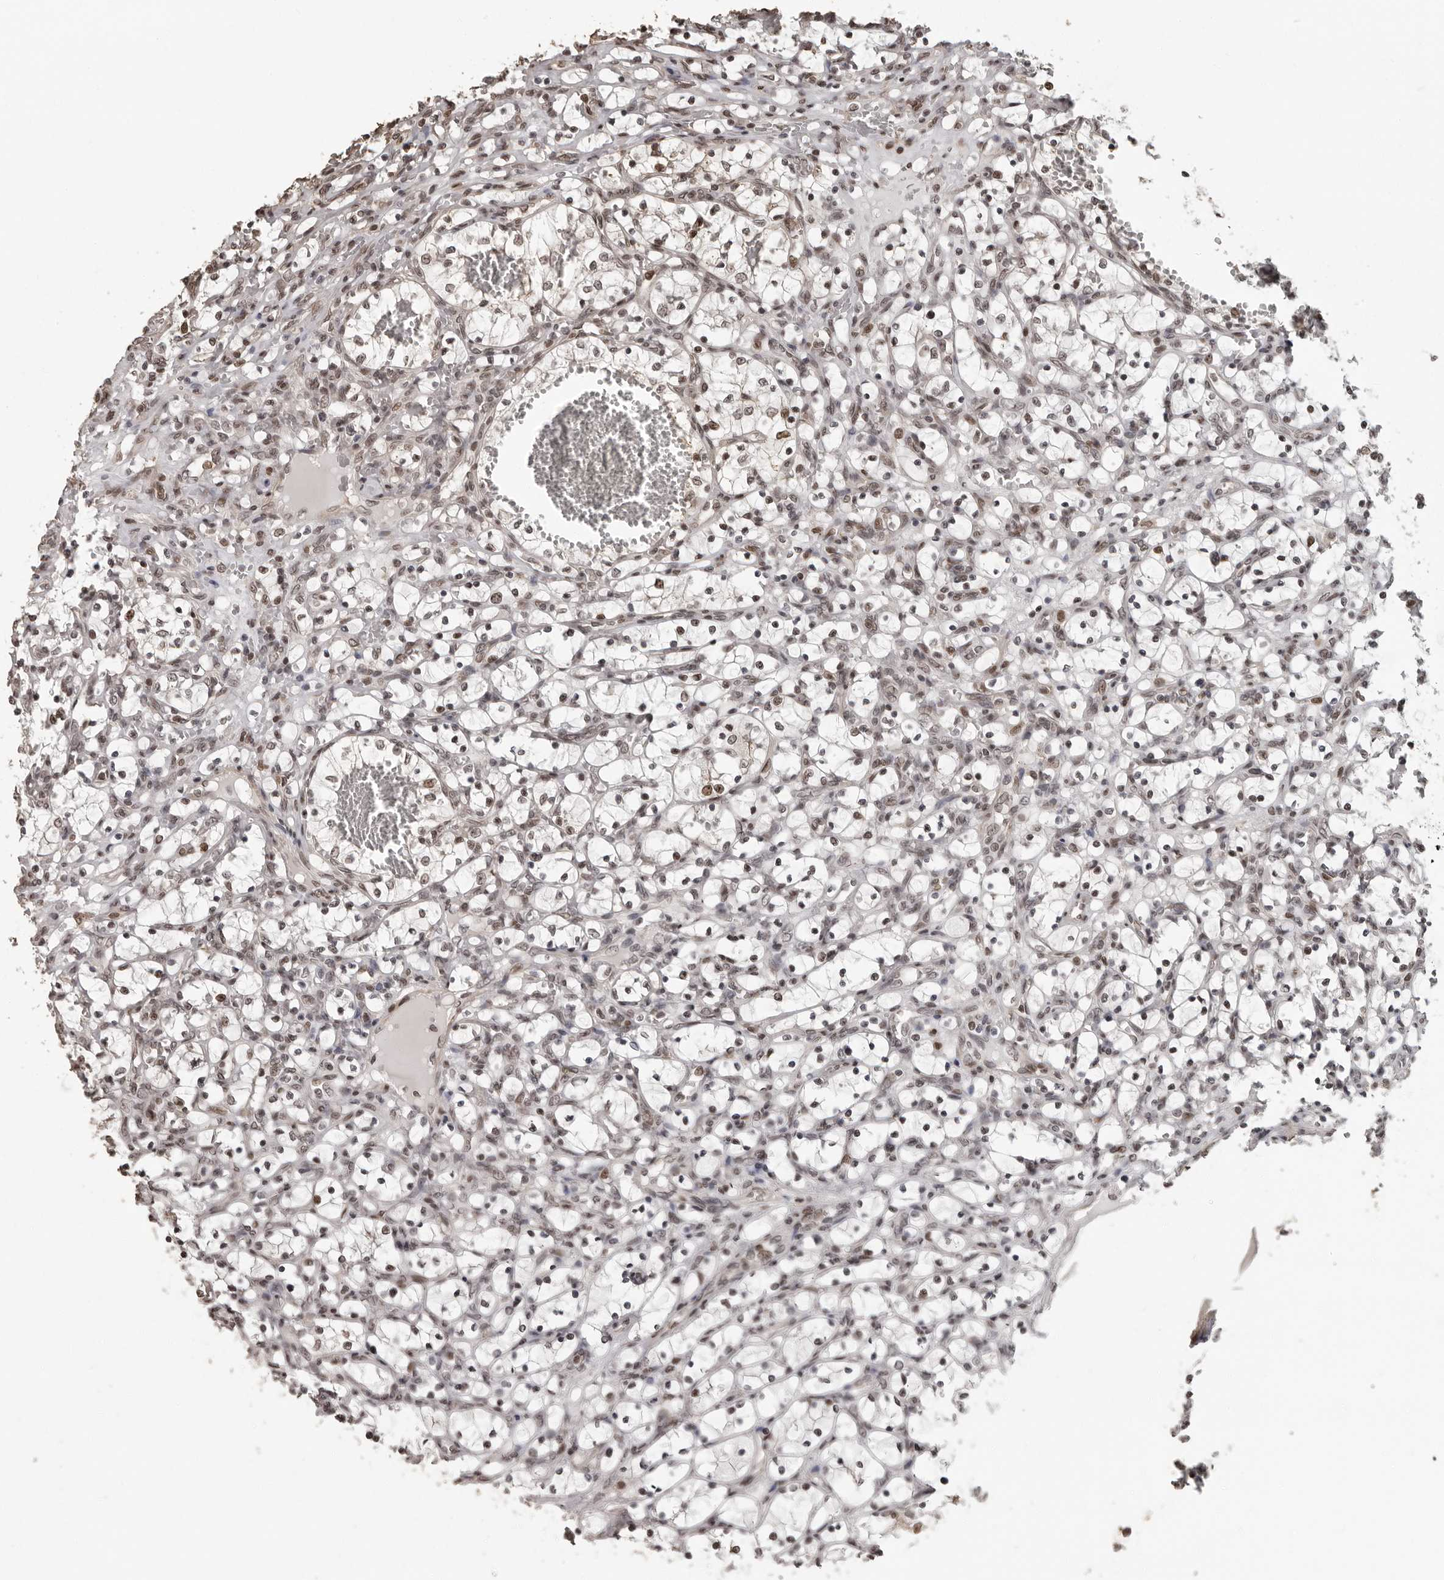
{"staining": {"intensity": "weak", "quantity": "25%-75%", "location": "nuclear"}, "tissue": "renal cancer", "cell_type": "Tumor cells", "image_type": "cancer", "snomed": [{"axis": "morphology", "description": "Adenocarcinoma, NOS"}, {"axis": "topography", "description": "Kidney"}], "caption": "Immunohistochemical staining of renal adenocarcinoma shows weak nuclear protein staining in approximately 25%-75% of tumor cells. (Stains: DAB in brown, nuclei in blue, Microscopy: brightfield microscopy at high magnification).", "gene": "ORC1", "patient": {"sex": "female", "age": 69}}